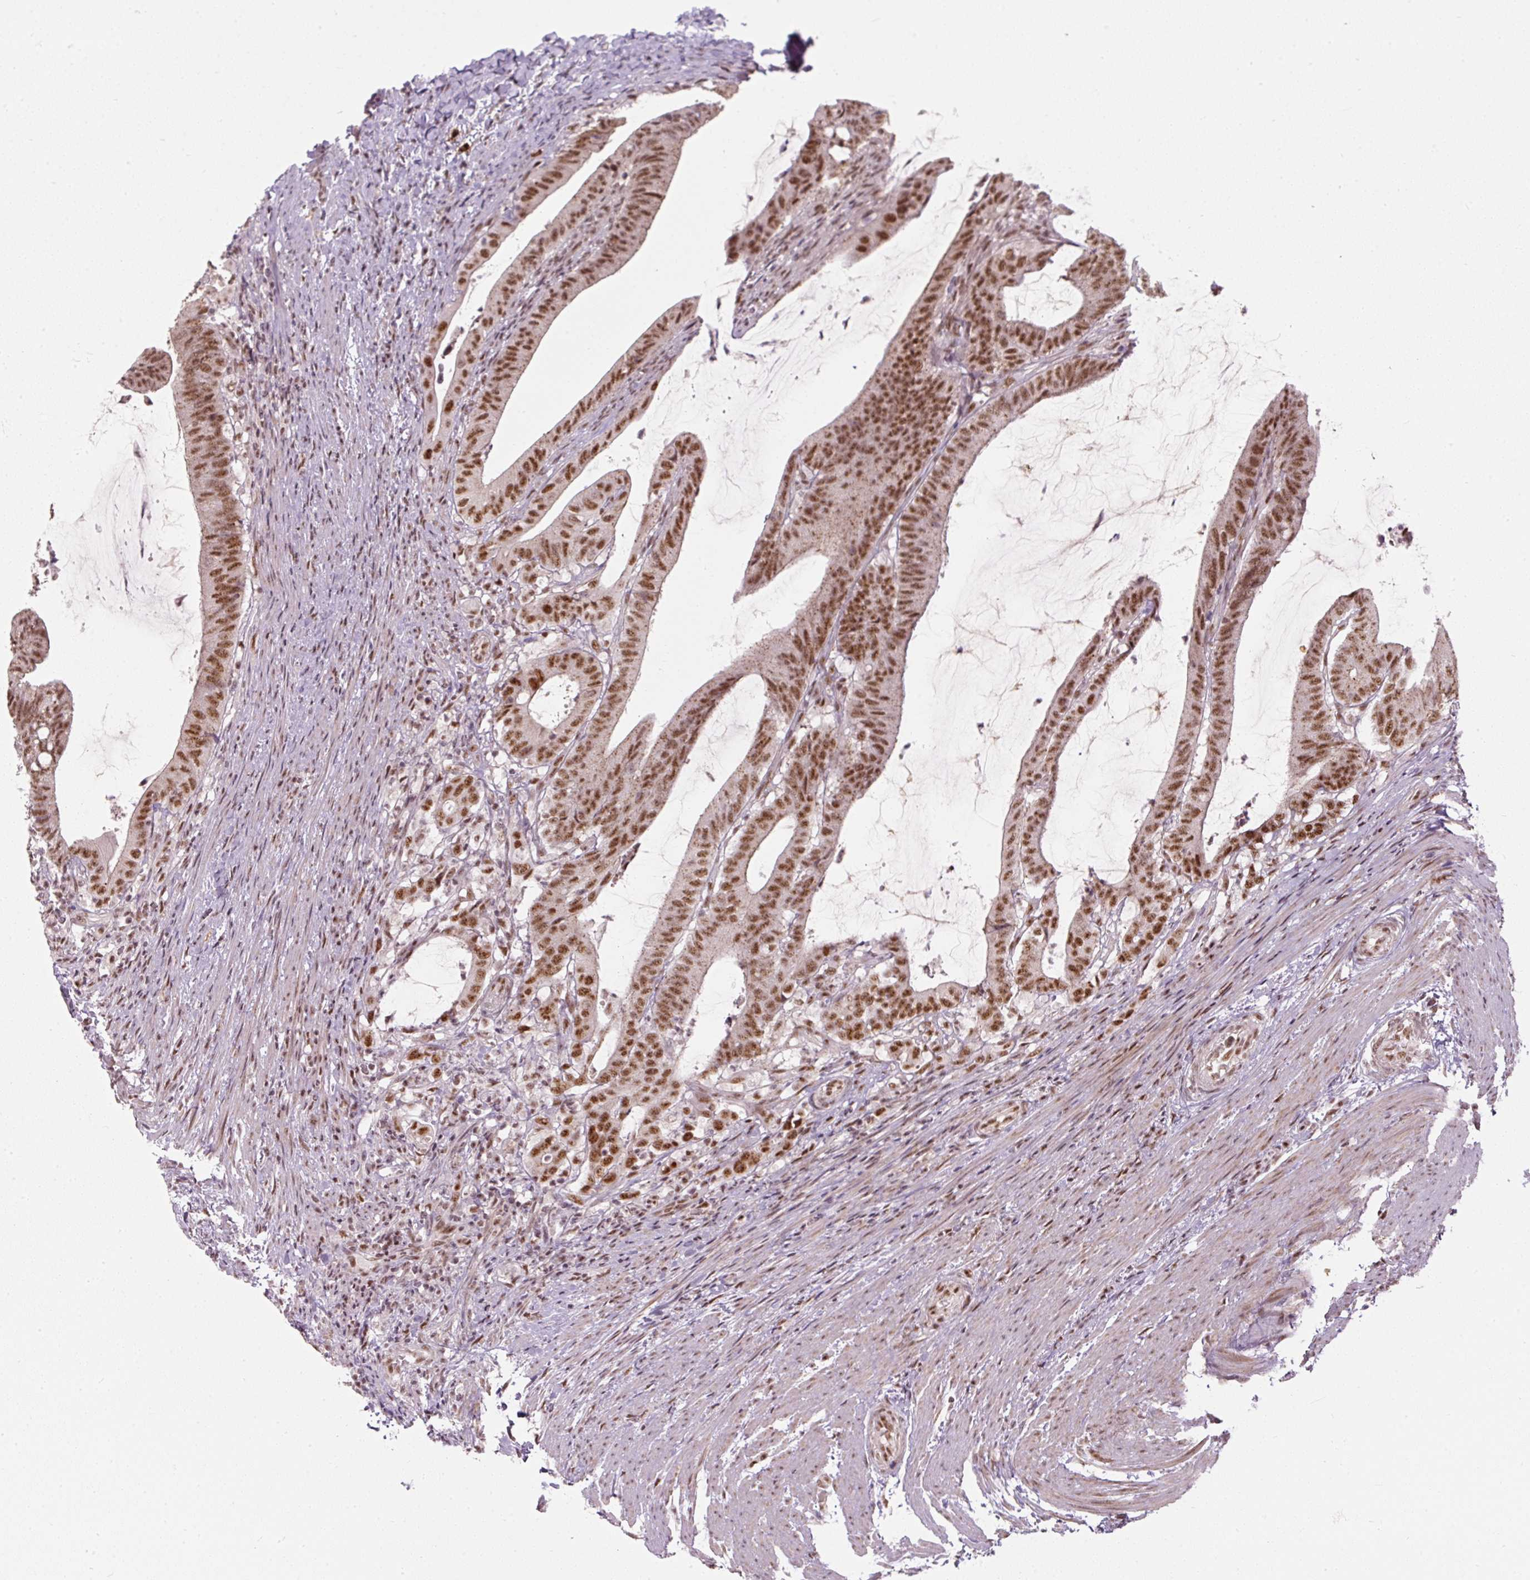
{"staining": {"intensity": "strong", "quantity": ">75%", "location": "nuclear"}, "tissue": "colorectal cancer", "cell_type": "Tumor cells", "image_type": "cancer", "snomed": [{"axis": "morphology", "description": "Adenocarcinoma, NOS"}, {"axis": "topography", "description": "Colon"}], "caption": "Colorectal cancer (adenocarcinoma) tissue exhibits strong nuclear positivity in about >75% of tumor cells, visualized by immunohistochemistry.", "gene": "U2AF2", "patient": {"sex": "female", "age": 43}}